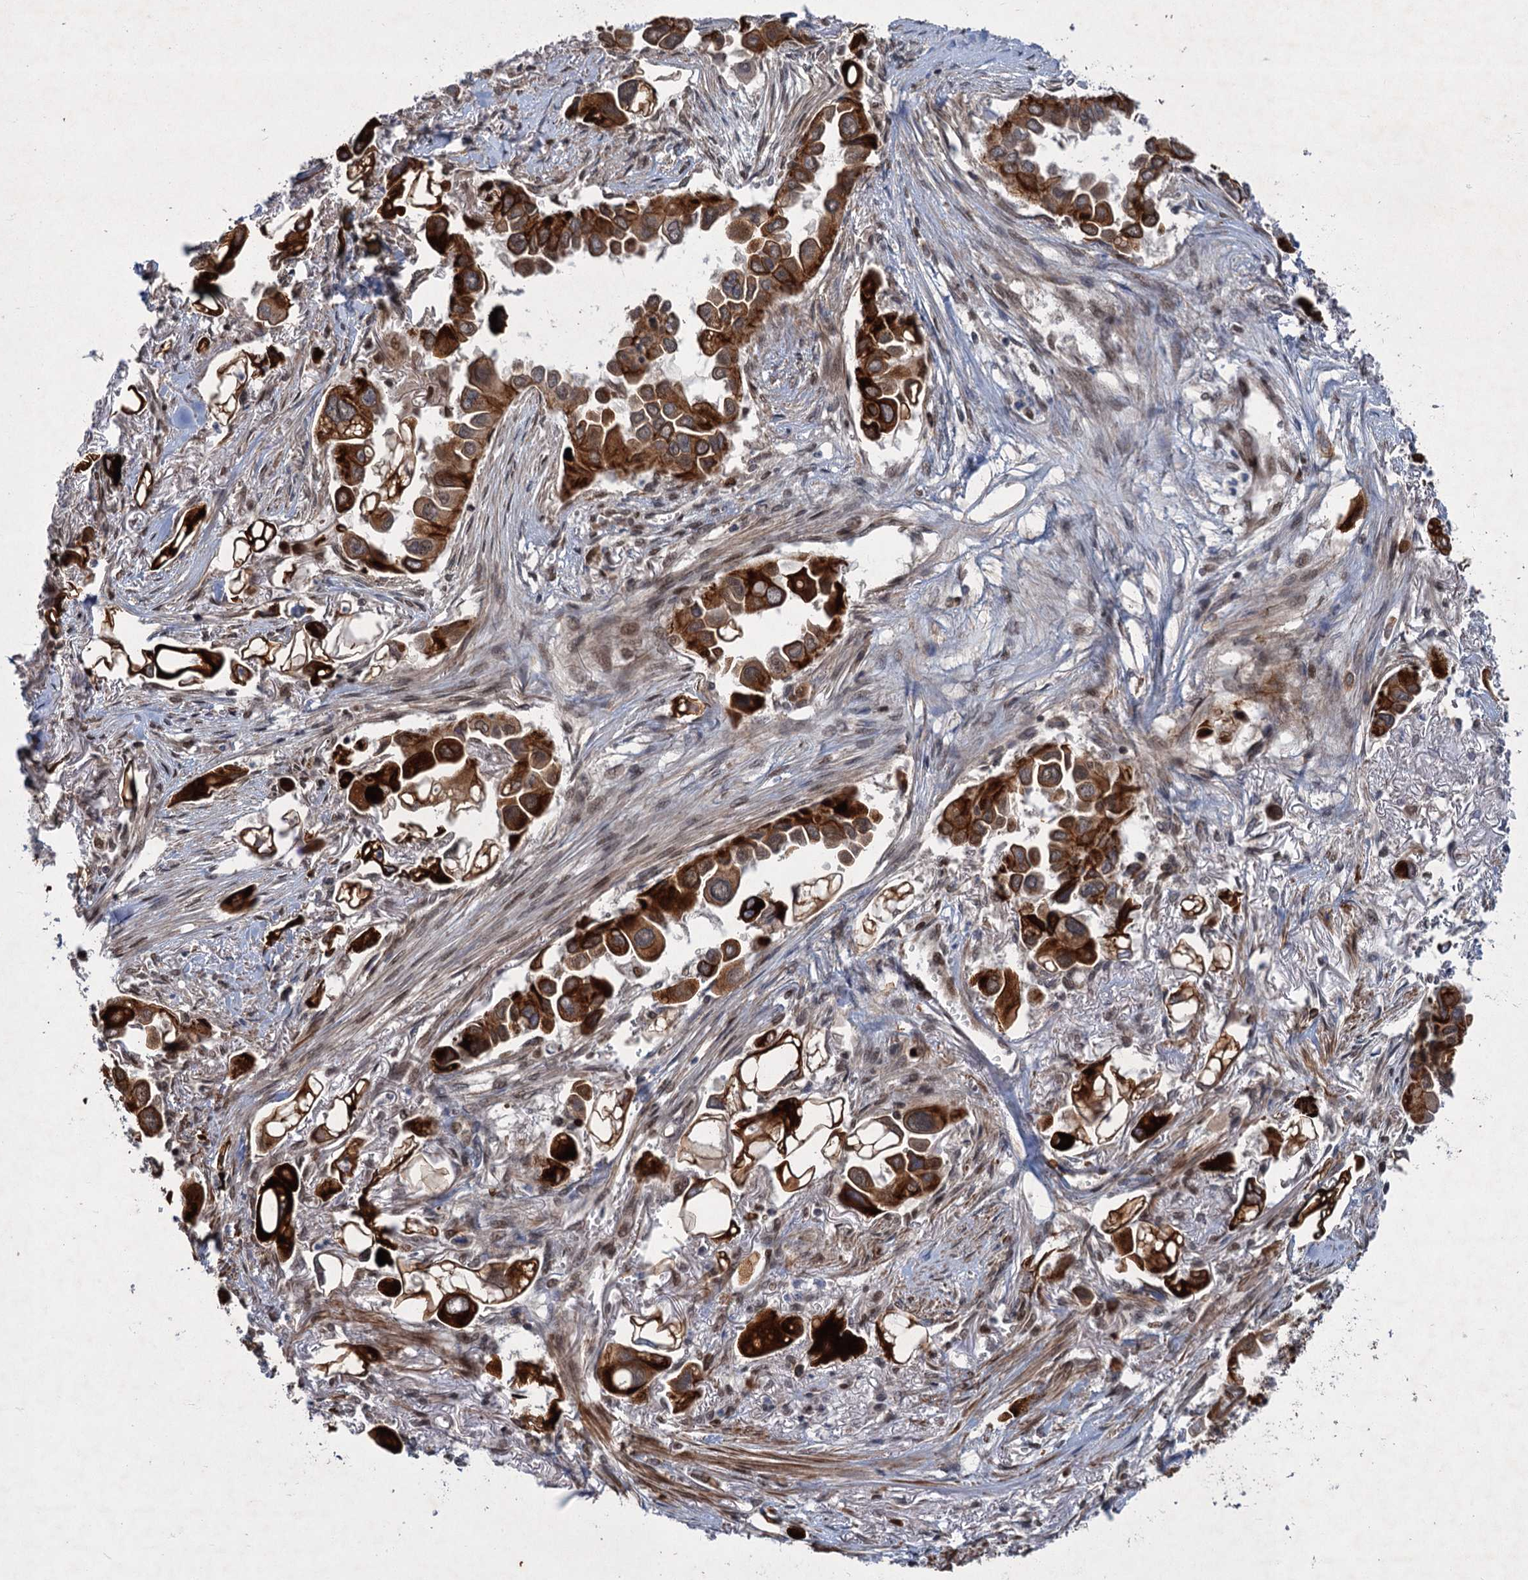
{"staining": {"intensity": "strong", "quantity": ">75%", "location": "cytoplasmic/membranous"}, "tissue": "lung cancer", "cell_type": "Tumor cells", "image_type": "cancer", "snomed": [{"axis": "morphology", "description": "Adenocarcinoma, NOS"}, {"axis": "topography", "description": "Lung"}], "caption": "Immunohistochemistry micrograph of neoplastic tissue: human lung cancer (adenocarcinoma) stained using immunohistochemistry (IHC) demonstrates high levels of strong protein expression localized specifically in the cytoplasmic/membranous of tumor cells, appearing as a cytoplasmic/membranous brown color.", "gene": "TTC31", "patient": {"sex": "female", "age": 76}}